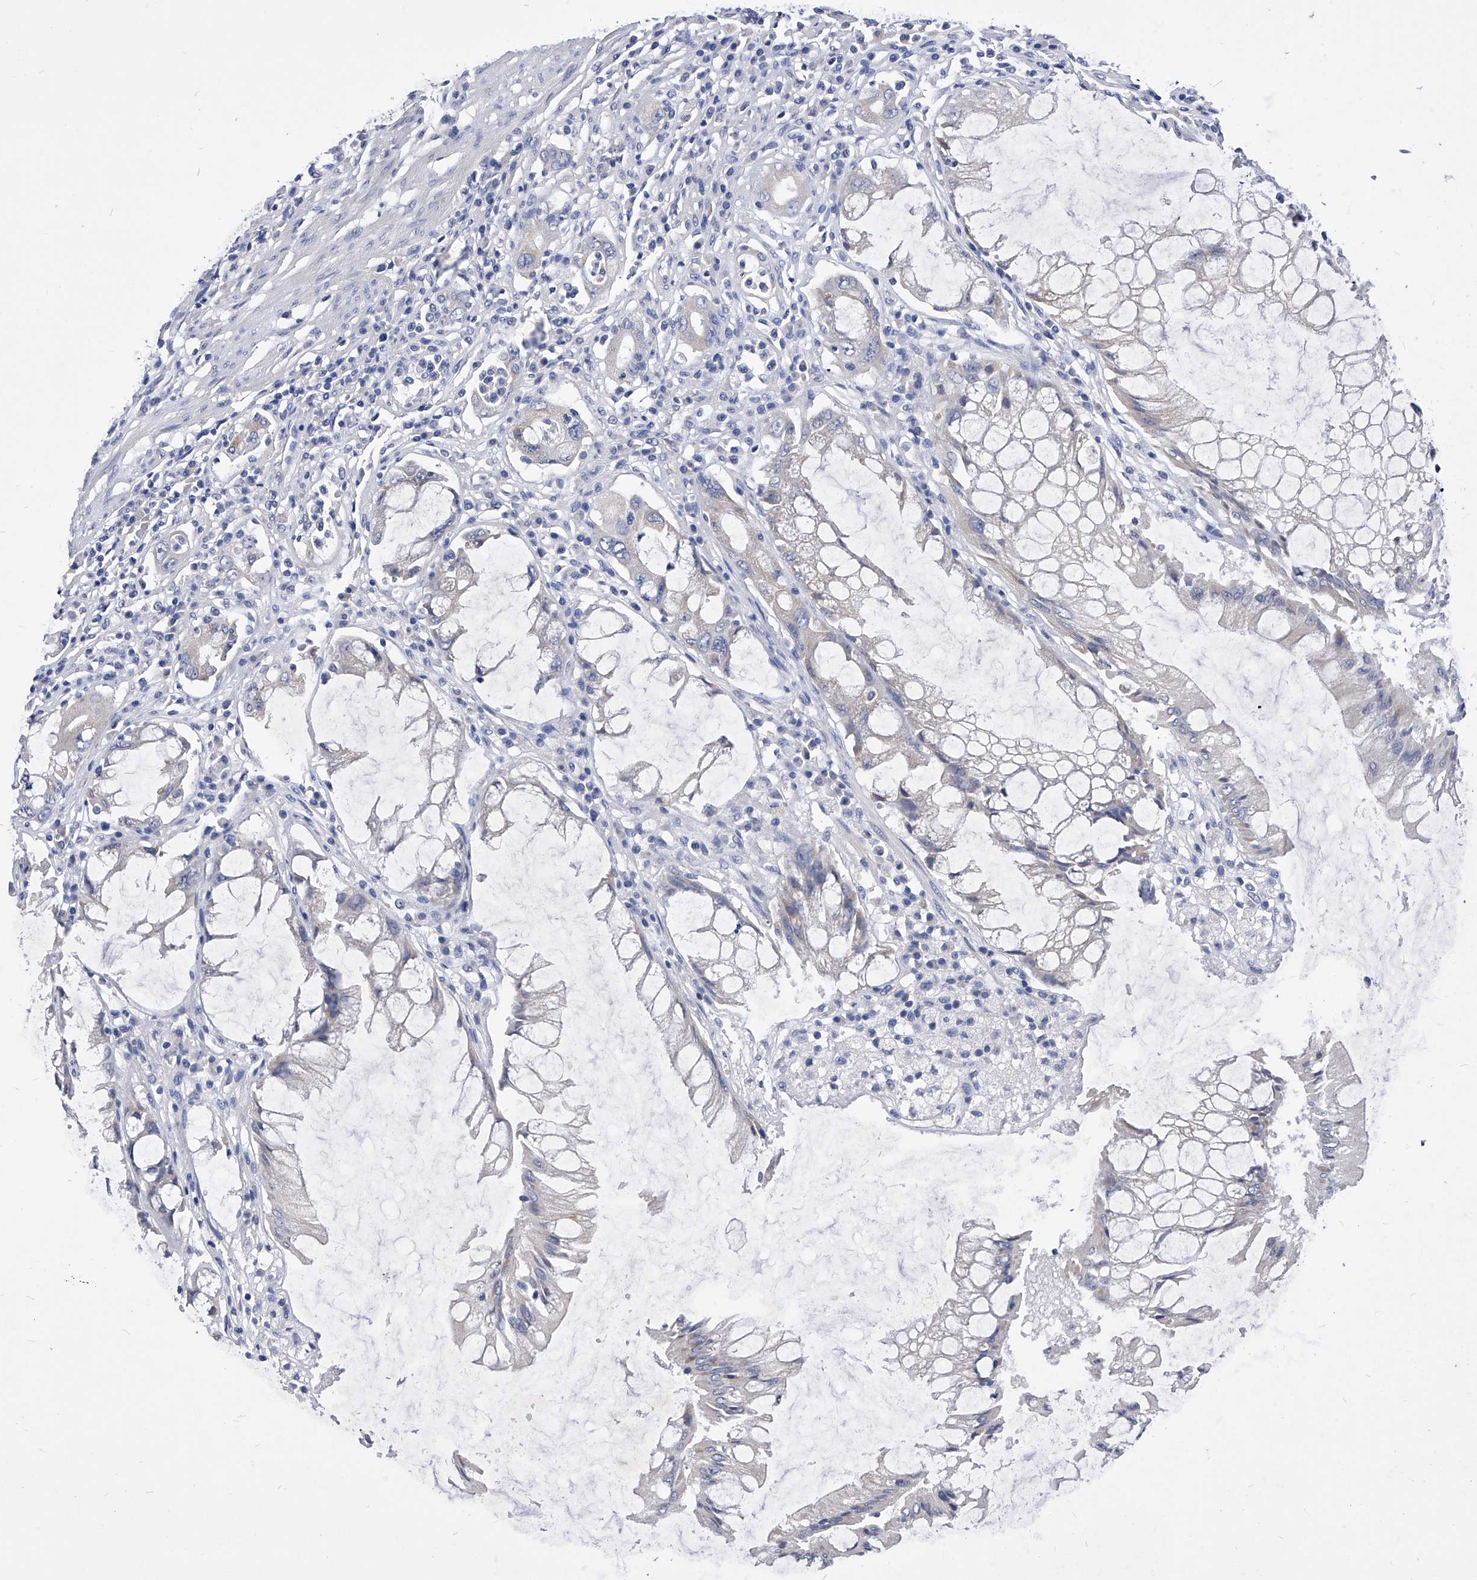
{"staining": {"intensity": "negative", "quantity": "none", "location": "none"}, "tissue": "colorectal cancer", "cell_type": "Tumor cells", "image_type": "cancer", "snomed": [{"axis": "morphology", "description": "Adenocarcinoma, NOS"}, {"axis": "topography", "description": "Rectum"}], "caption": "Tumor cells are negative for protein expression in human colorectal adenocarcinoma.", "gene": "ZNF529", "patient": {"sex": "female", "age": 65}}